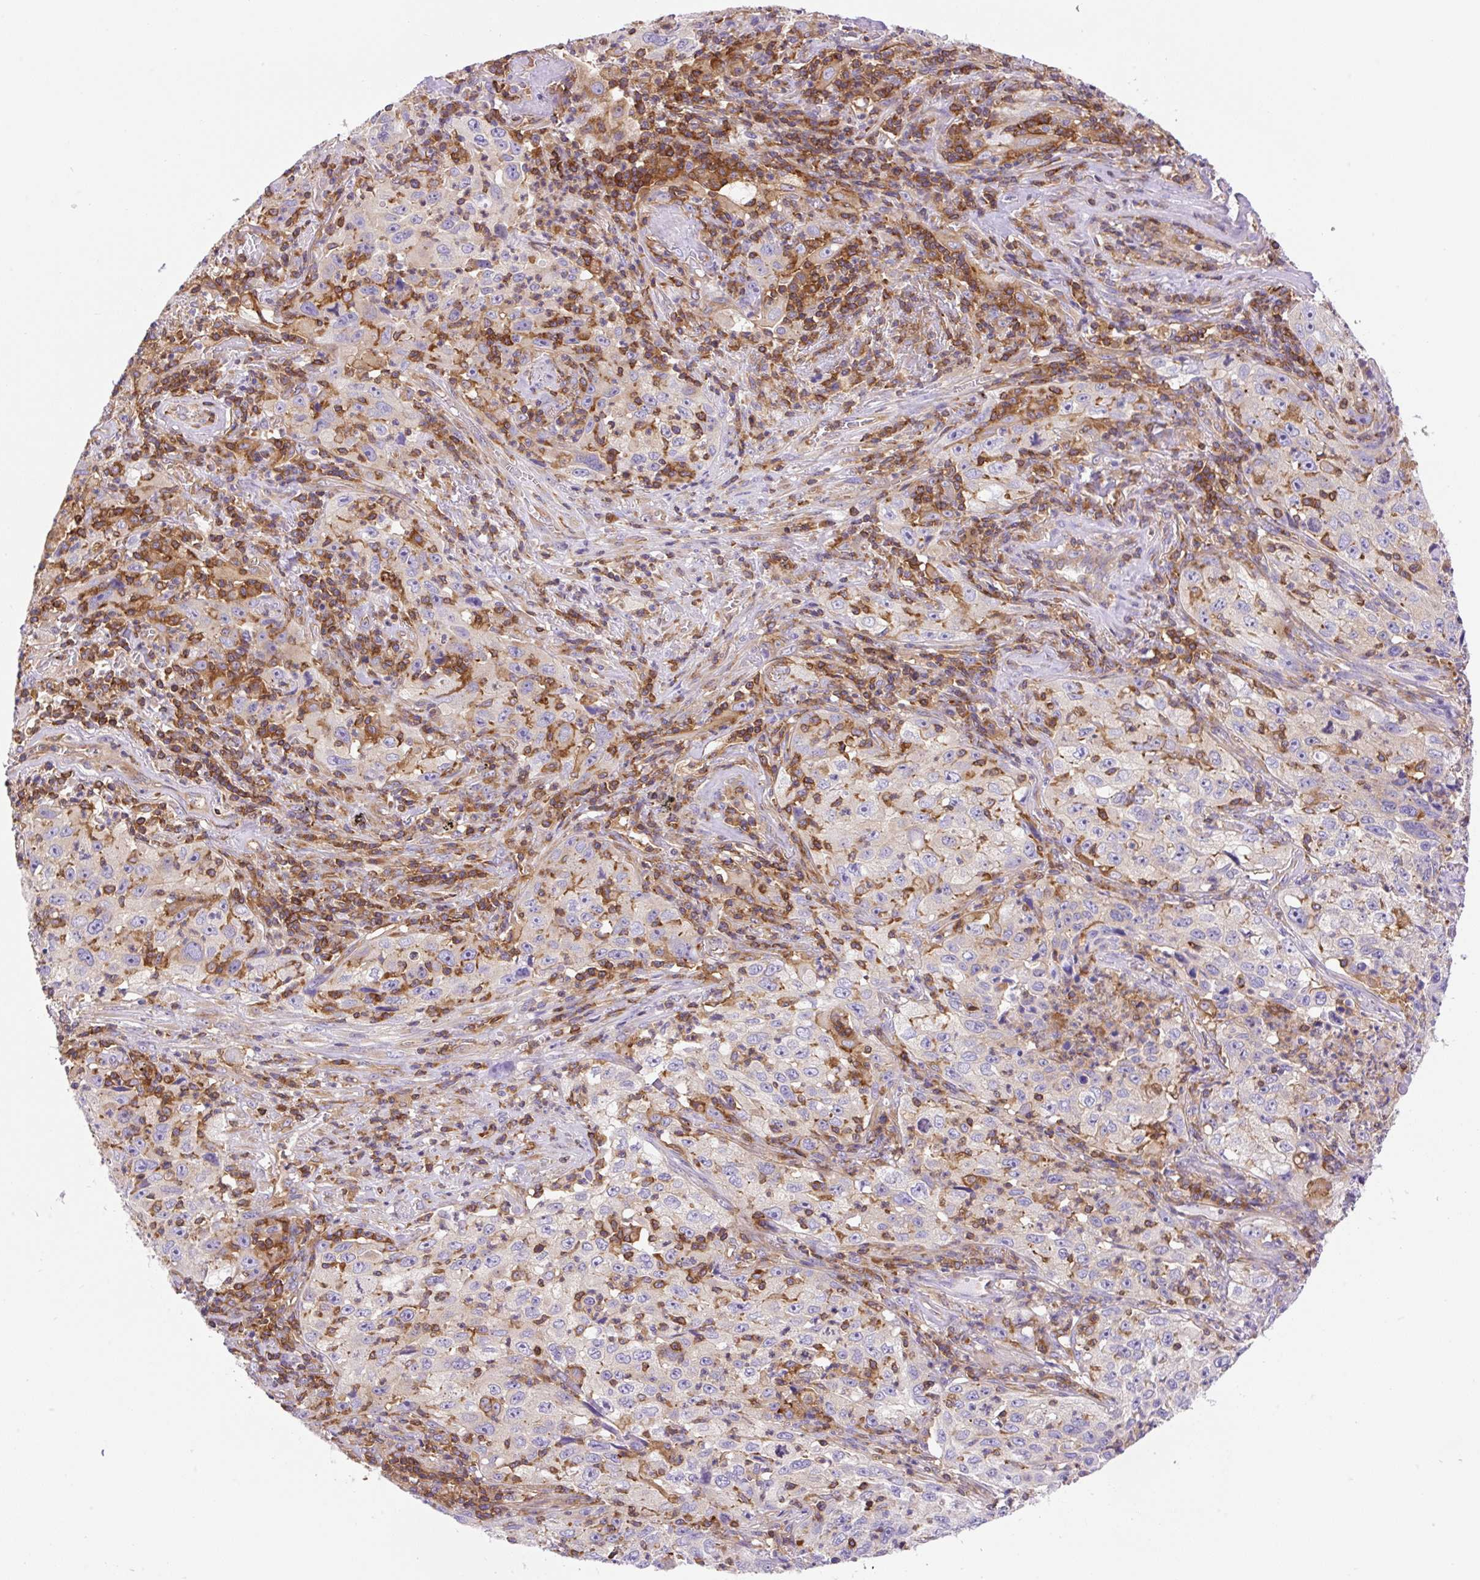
{"staining": {"intensity": "negative", "quantity": "none", "location": "none"}, "tissue": "lung cancer", "cell_type": "Tumor cells", "image_type": "cancer", "snomed": [{"axis": "morphology", "description": "Squamous cell carcinoma, NOS"}, {"axis": "topography", "description": "Lung"}], "caption": "The histopathology image demonstrates no staining of tumor cells in lung squamous cell carcinoma.", "gene": "DNM2", "patient": {"sex": "male", "age": 71}}